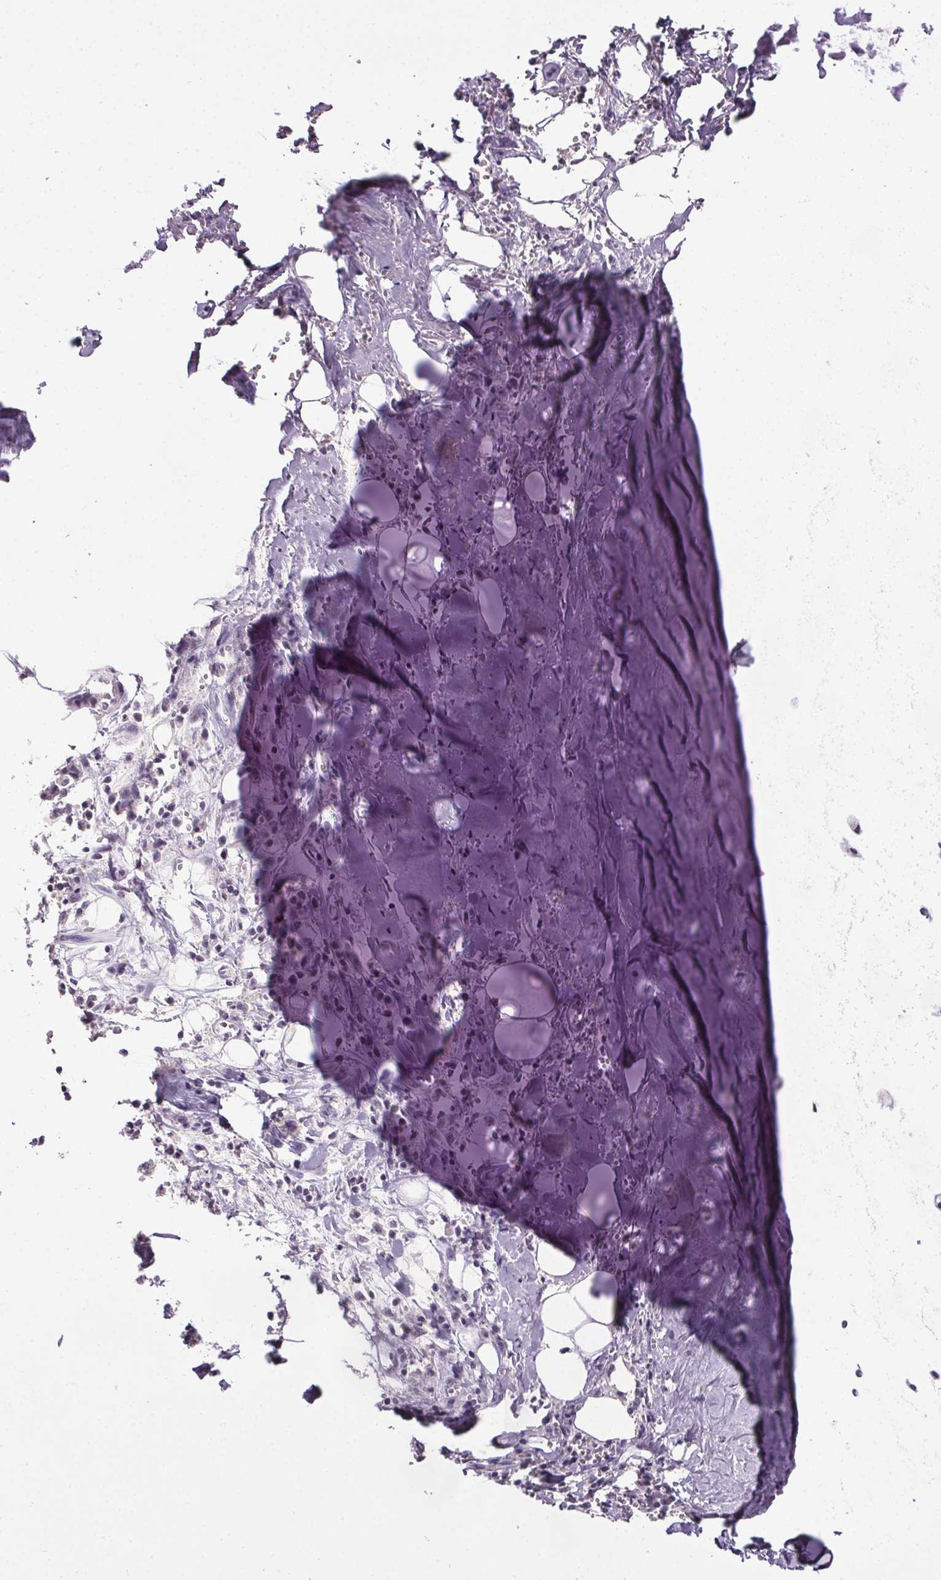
{"staining": {"intensity": "negative", "quantity": "none", "location": "none"}, "tissue": "adipose tissue", "cell_type": "Adipocytes", "image_type": "normal", "snomed": [{"axis": "morphology", "description": "Normal tissue, NOS"}, {"axis": "morphology", "description": "Squamous cell carcinoma, NOS"}, {"axis": "topography", "description": "Cartilage tissue"}, {"axis": "topography", "description": "Bronchus"}, {"axis": "topography", "description": "Lung"}], "caption": "Immunohistochemistry micrograph of benign adipose tissue: adipose tissue stained with DAB (3,3'-diaminobenzidine) shows no significant protein staining in adipocytes. (DAB immunohistochemistry (IHC) visualized using brightfield microscopy, high magnification).", "gene": "NKX6", "patient": {"sex": "male", "age": 66}}